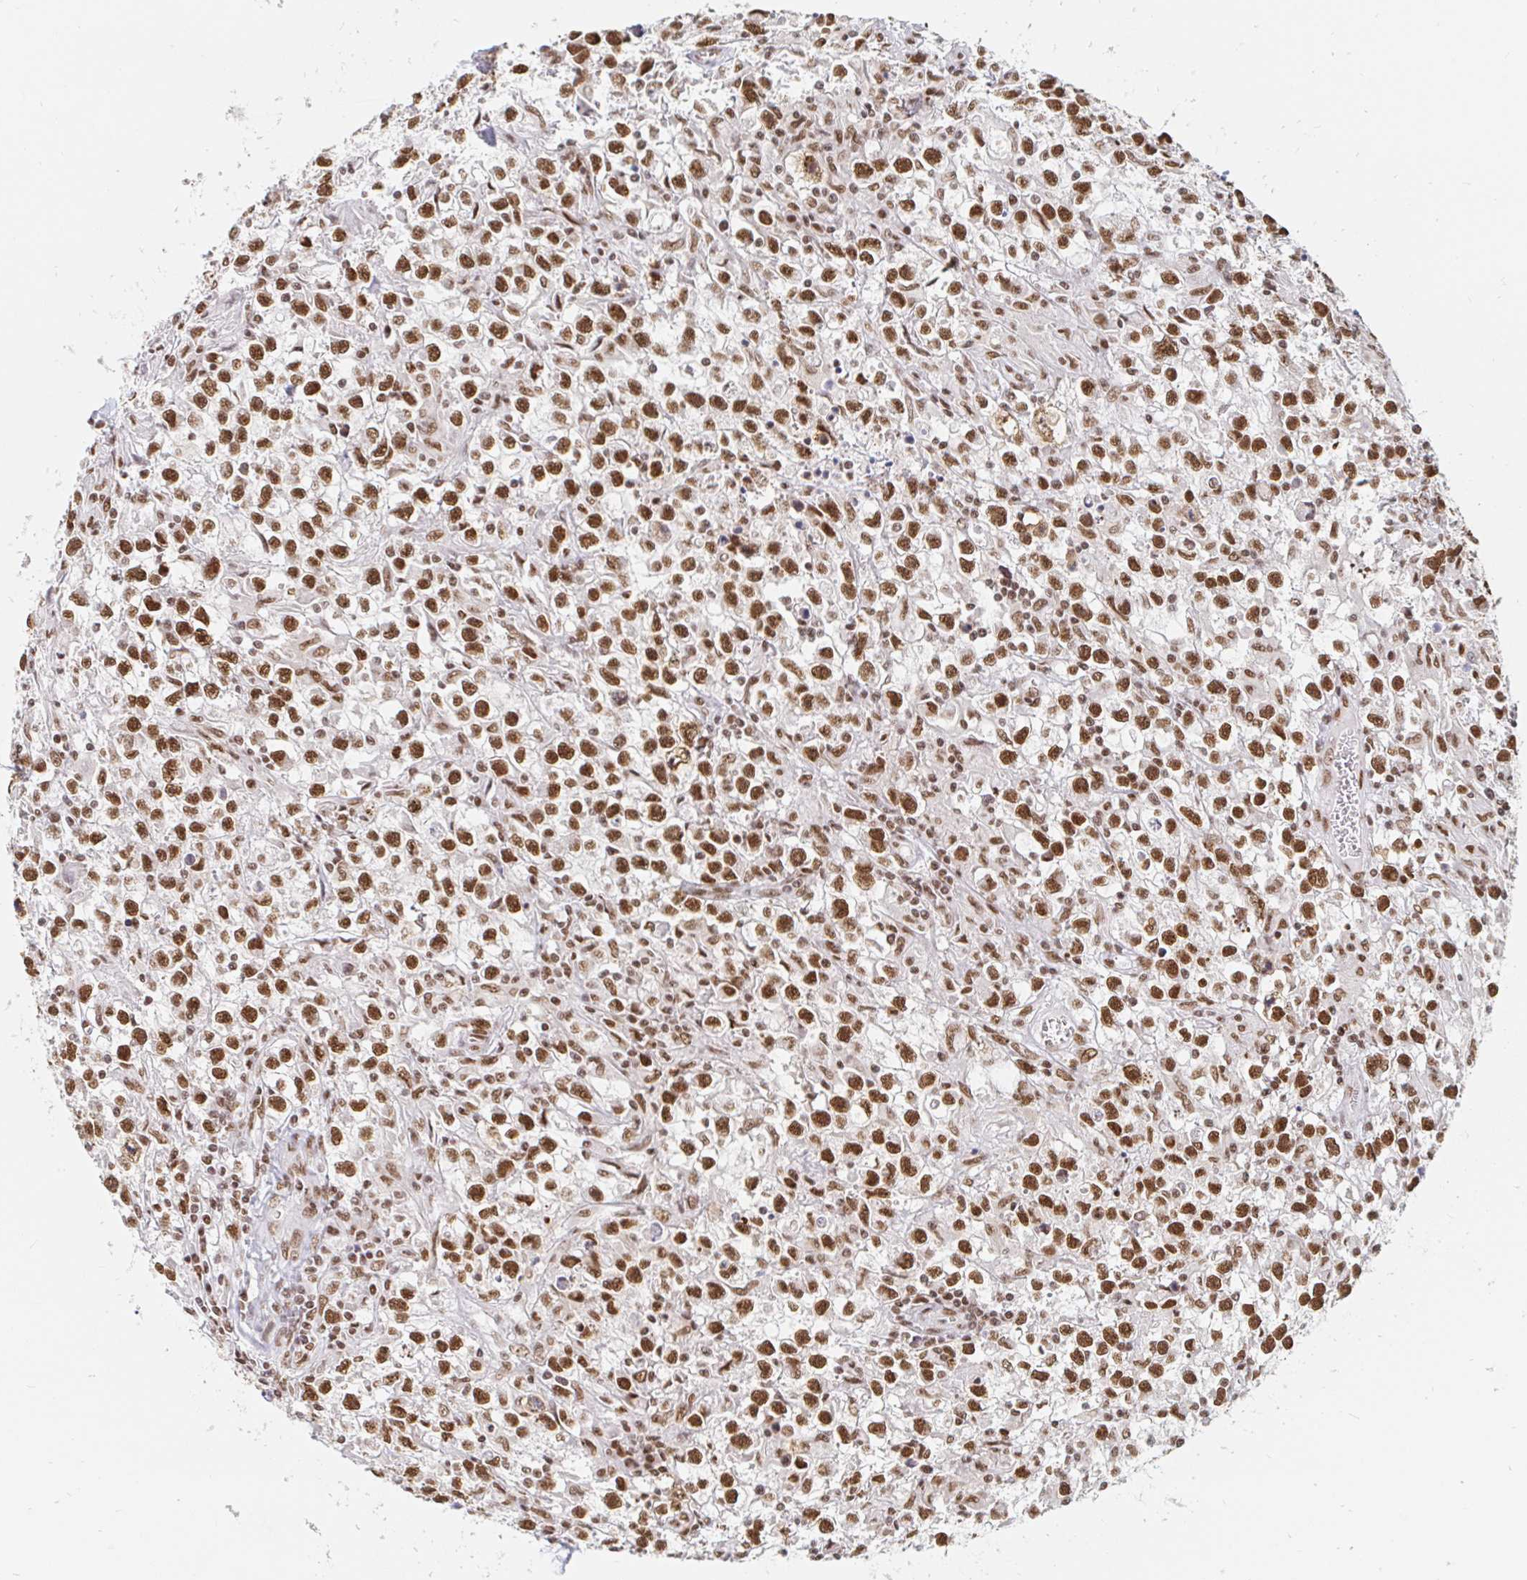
{"staining": {"intensity": "strong", "quantity": ">75%", "location": "nuclear"}, "tissue": "testis cancer", "cell_type": "Tumor cells", "image_type": "cancer", "snomed": [{"axis": "morphology", "description": "Seminoma, NOS"}, {"axis": "topography", "description": "Testis"}], "caption": "This image reveals seminoma (testis) stained with immunohistochemistry (IHC) to label a protein in brown. The nuclear of tumor cells show strong positivity for the protein. Nuclei are counter-stained blue.", "gene": "RBMX", "patient": {"sex": "male", "age": 31}}